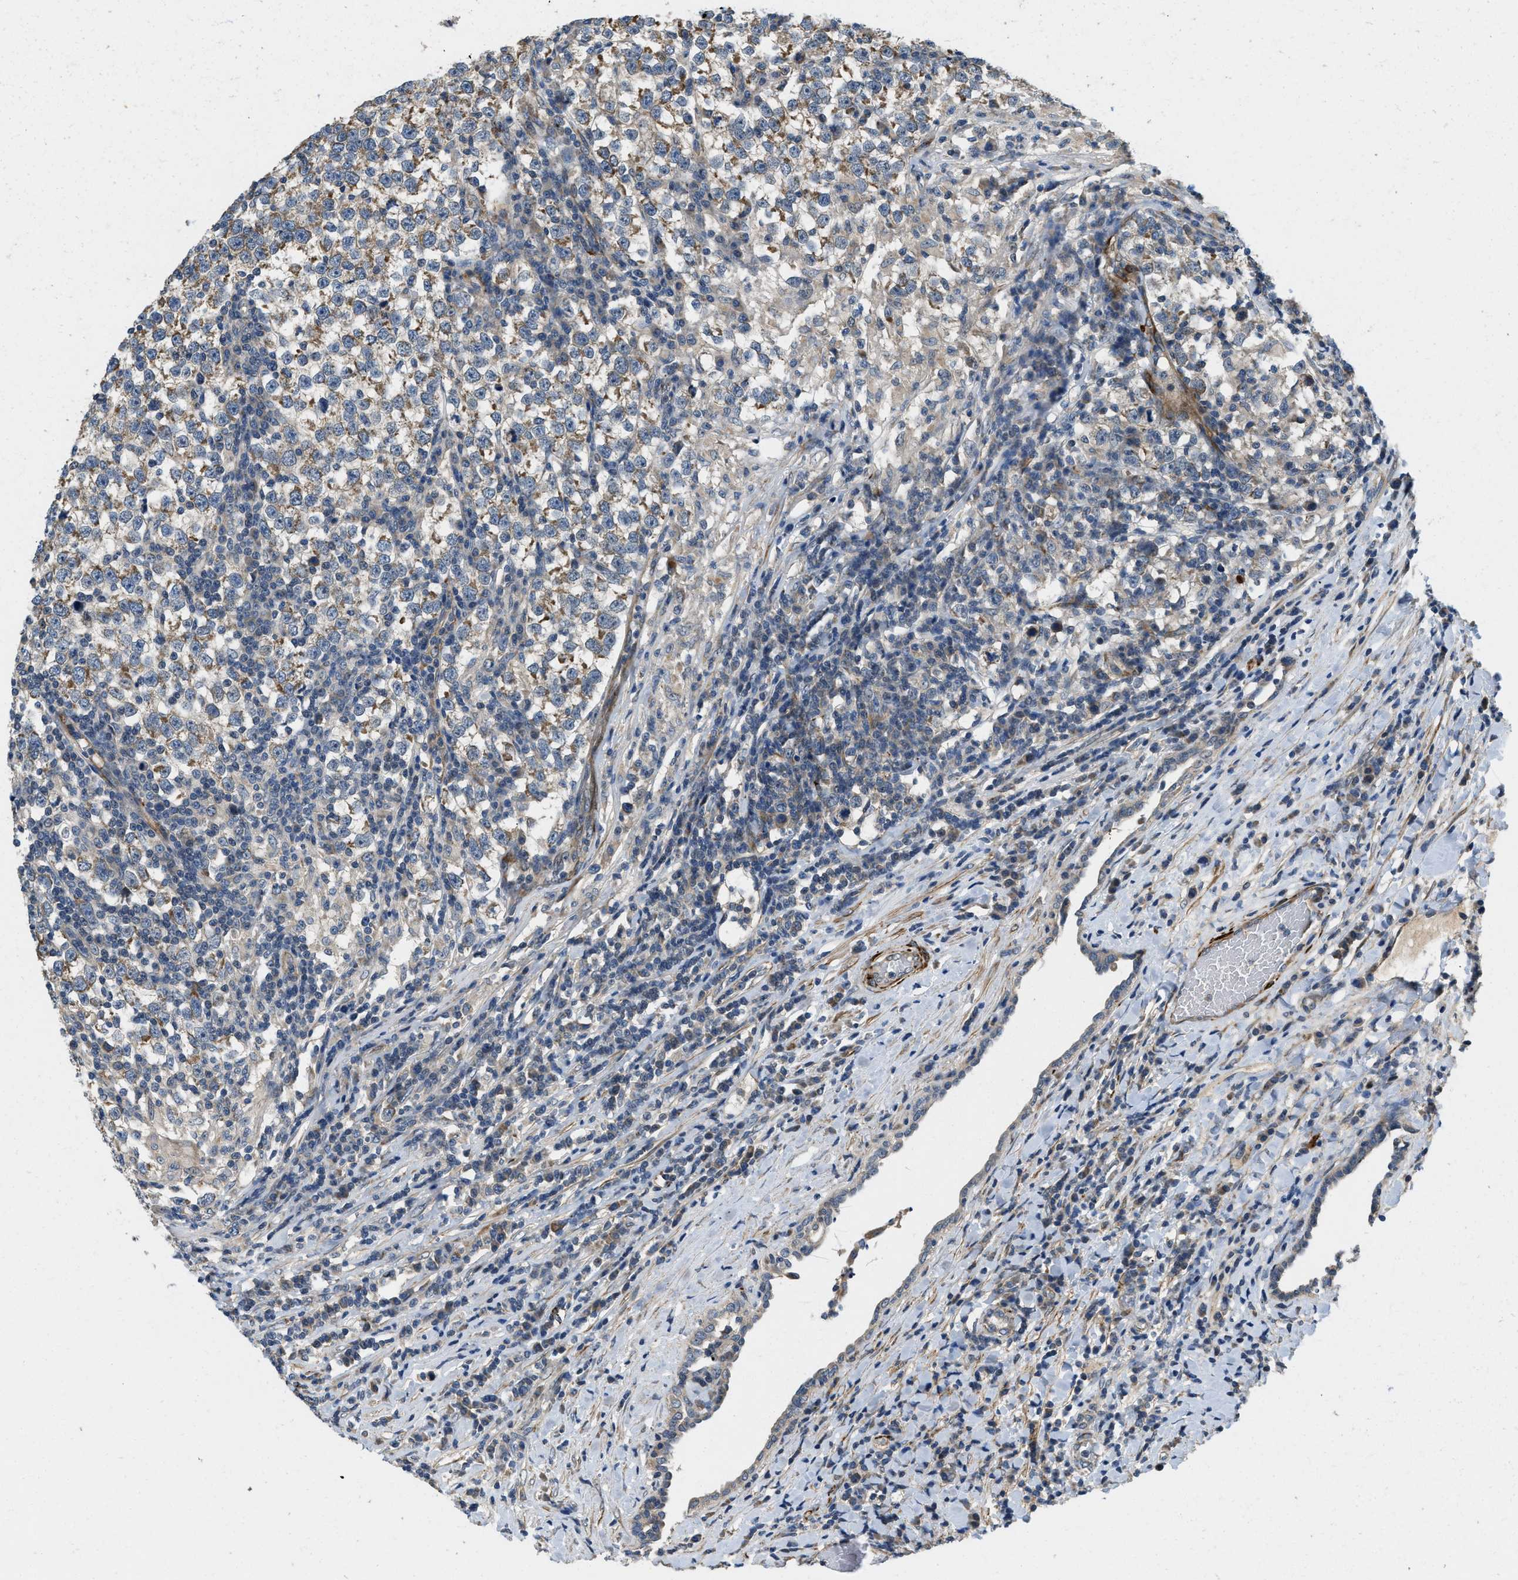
{"staining": {"intensity": "moderate", "quantity": ">75%", "location": "cytoplasmic/membranous"}, "tissue": "testis cancer", "cell_type": "Tumor cells", "image_type": "cancer", "snomed": [{"axis": "morphology", "description": "Normal tissue, NOS"}, {"axis": "morphology", "description": "Seminoma, NOS"}, {"axis": "topography", "description": "Testis"}], "caption": "Protein staining reveals moderate cytoplasmic/membranous expression in about >75% of tumor cells in testis cancer (seminoma).", "gene": "ZNF599", "patient": {"sex": "male", "age": 43}}